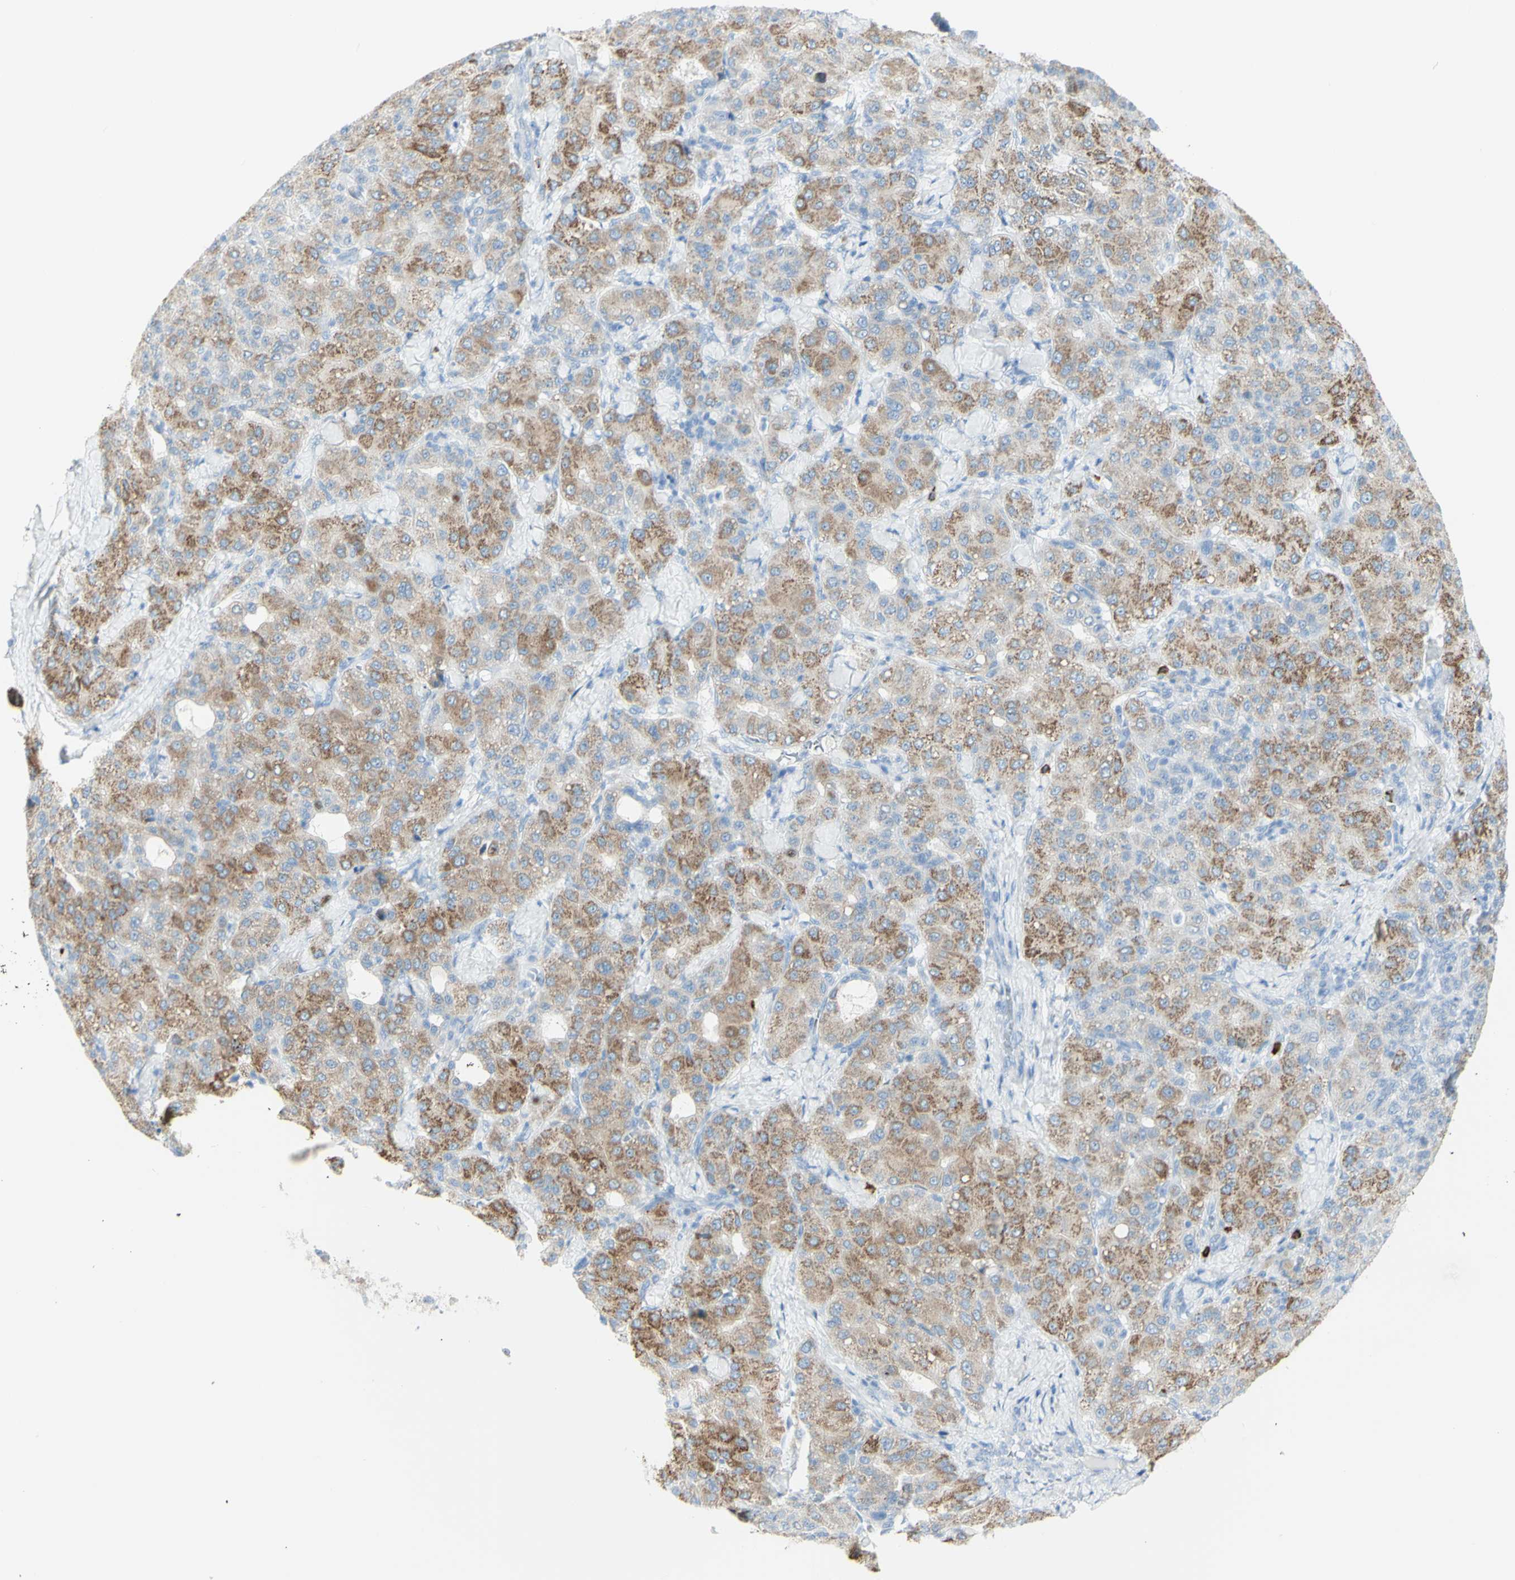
{"staining": {"intensity": "moderate", "quantity": ">75%", "location": "cytoplasmic/membranous"}, "tissue": "liver cancer", "cell_type": "Tumor cells", "image_type": "cancer", "snomed": [{"axis": "morphology", "description": "Carcinoma, Hepatocellular, NOS"}, {"axis": "topography", "description": "Liver"}], "caption": "Human liver hepatocellular carcinoma stained with a brown dye displays moderate cytoplasmic/membranous positive staining in approximately >75% of tumor cells.", "gene": "LETM1", "patient": {"sex": "male", "age": 65}}